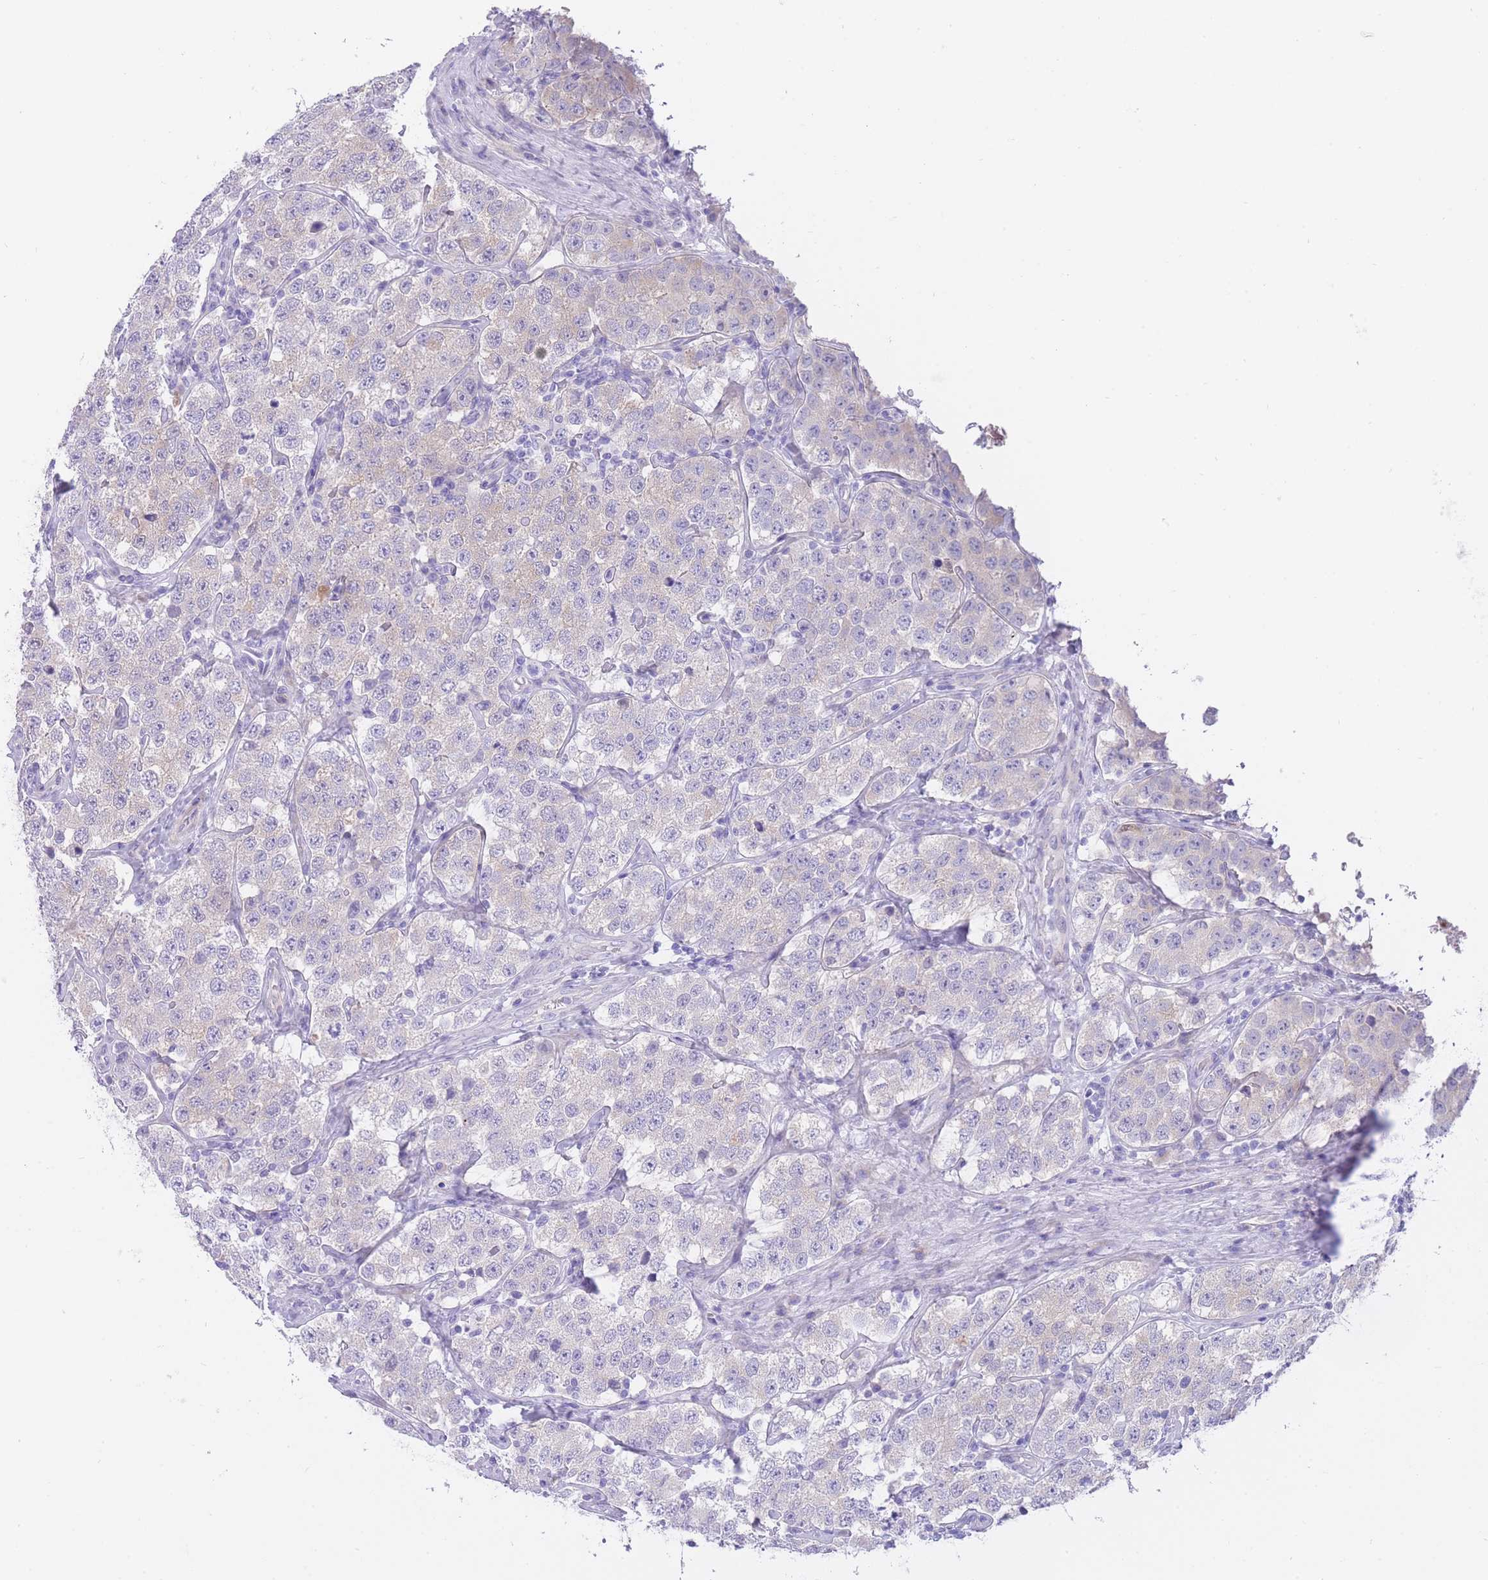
{"staining": {"intensity": "negative", "quantity": "none", "location": "none"}, "tissue": "testis cancer", "cell_type": "Tumor cells", "image_type": "cancer", "snomed": [{"axis": "morphology", "description": "Seminoma, NOS"}, {"axis": "topography", "description": "Testis"}], "caption": "This histopathology image is of seminoma (testis) stained with immunohistochemistry to label a protein in brown with the nuclei are counter-stained blue. There is no expression in tumor cells.", "gene": "QTRT1", "patient": {"sex": "male", "age": 34}}